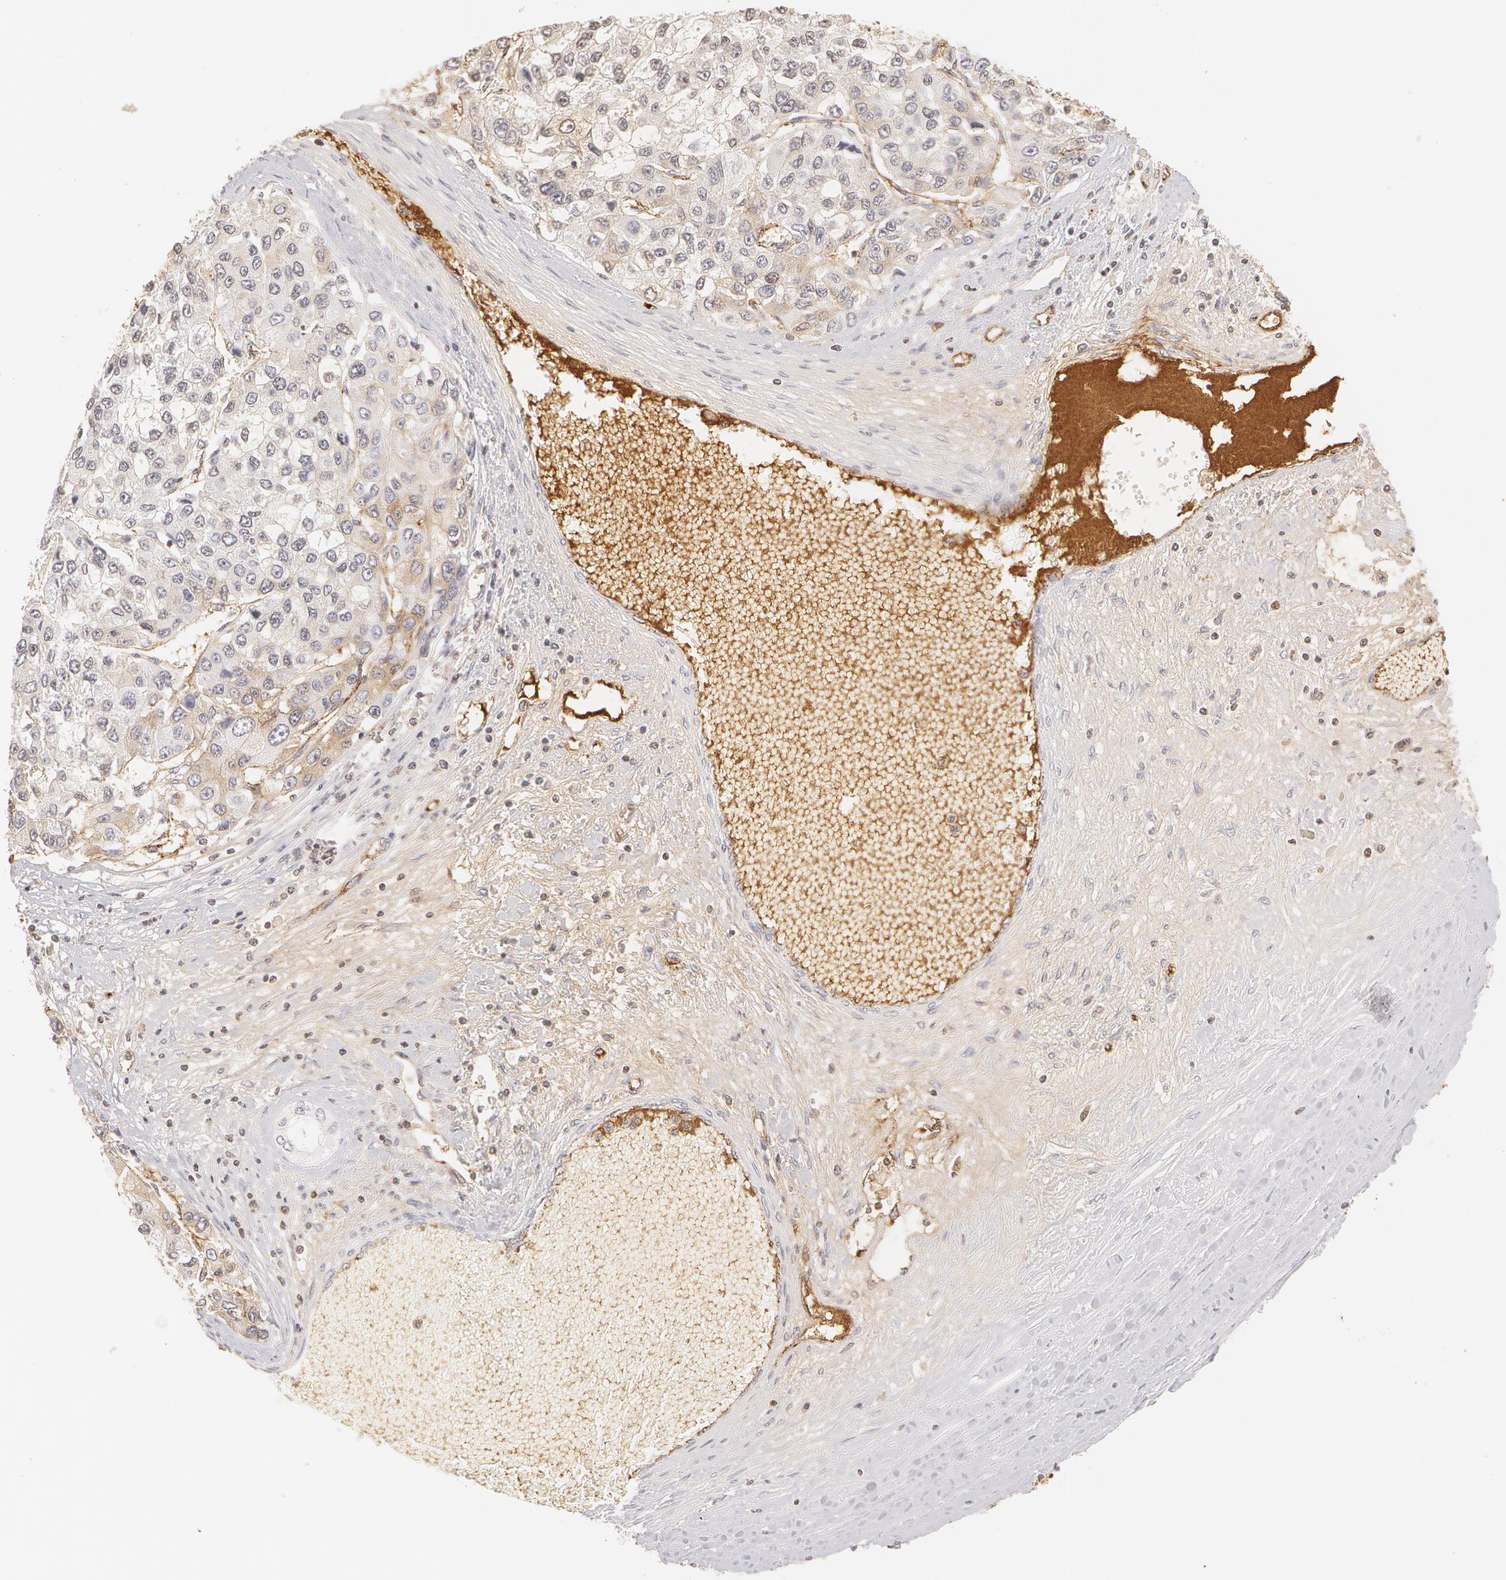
{"staining": {"intensity": "negative", "quantity": "none", "location": "none"}, "tissue": "liver cancer", "cell_type": "Tumor cells", "image_type": "cancer", "snomed": [{"axis": "morphology", "description": "Carcinoma, Hepatocellular, NOS"}, {"axis": "topography", "description": "Liver"}], "caption": "DAB (3,3'-diaminobenzidine) immunohistochemical staining of human liver cancer demonstrates no significant expression in tumor cells.", "gene": "VWF", "patient": {"sex": "female", "age": 66}}